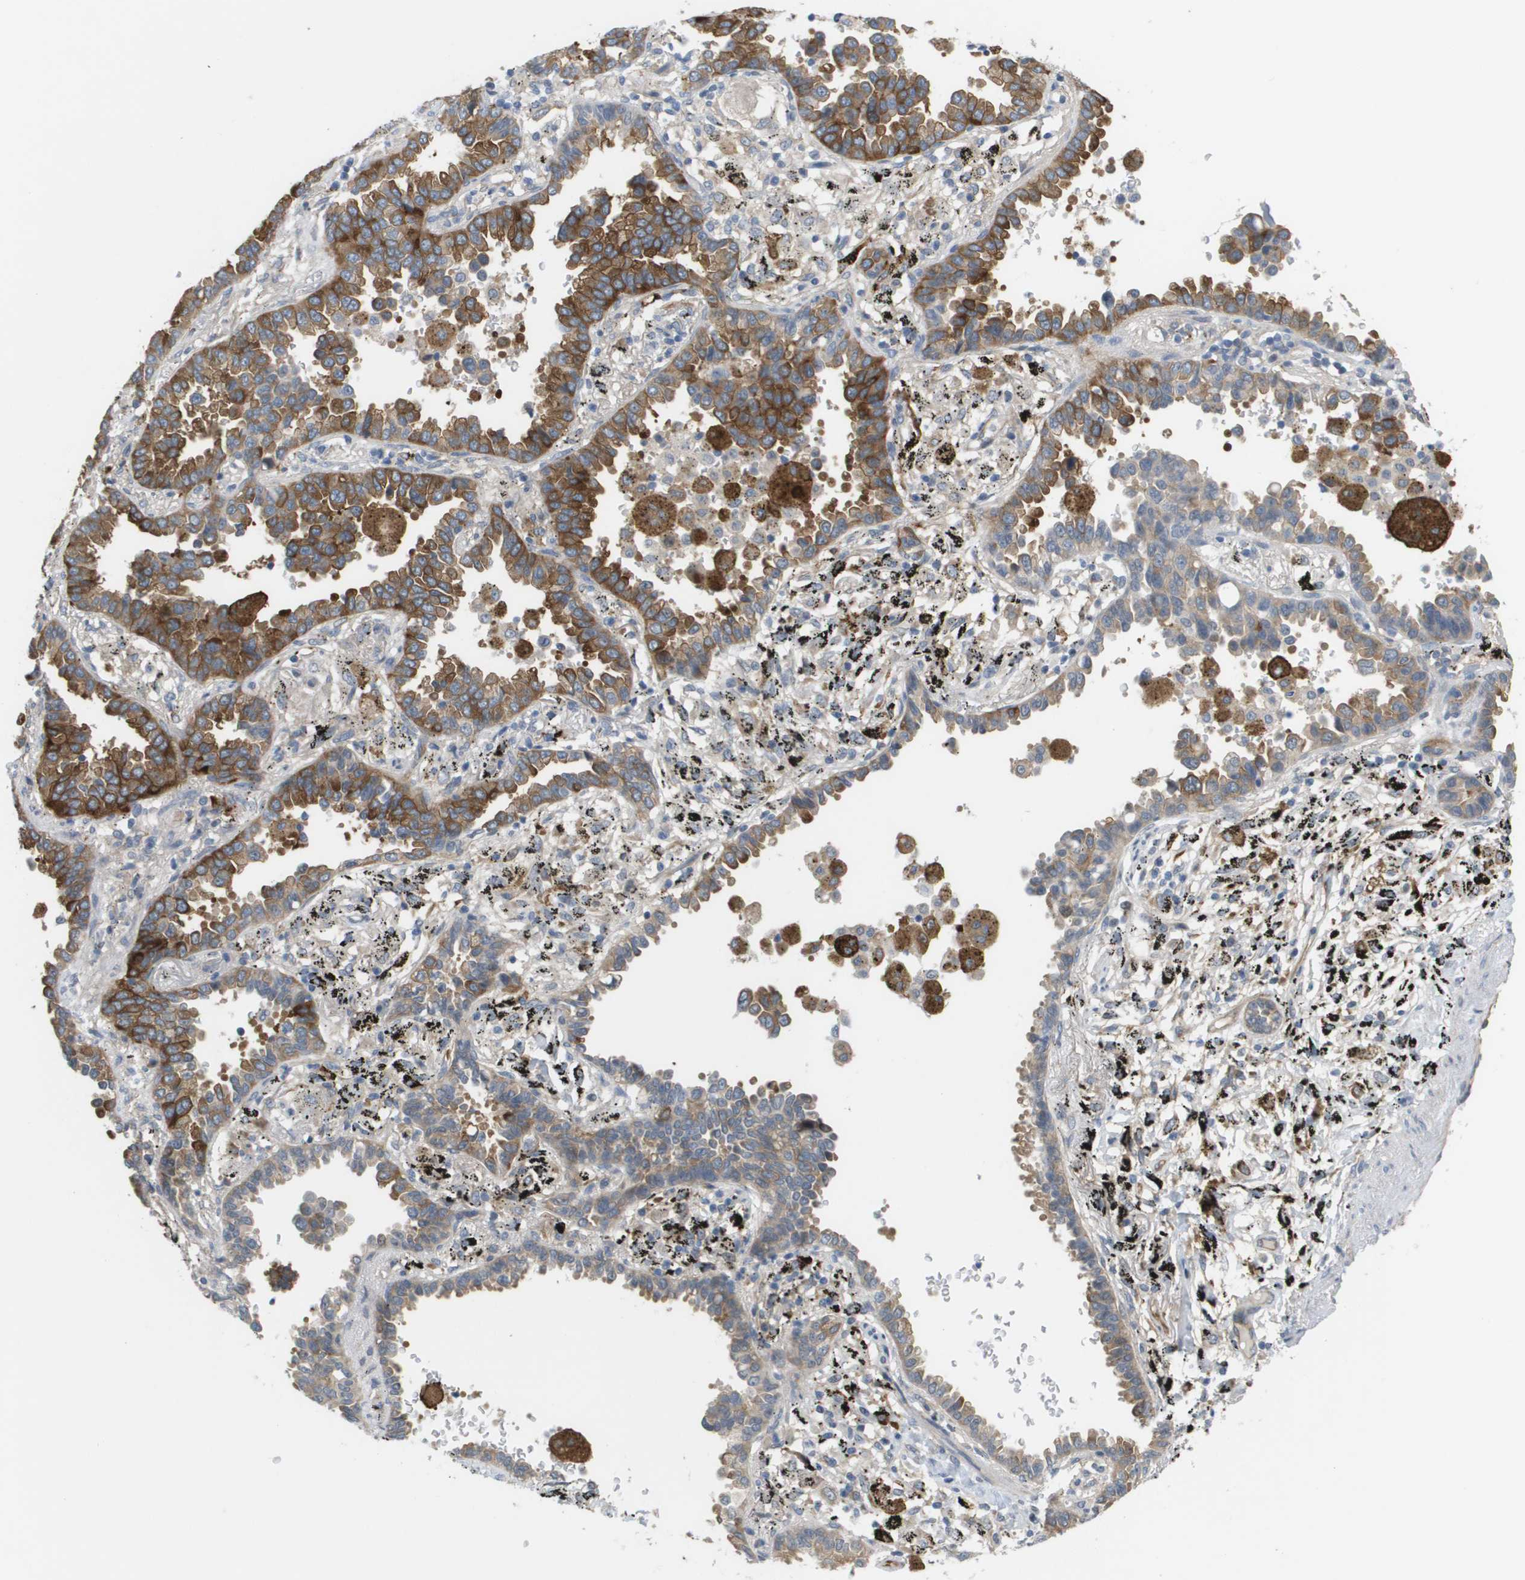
{"staining": {"intensity": "moderate", "quantity": "25%-75%", "location": "cytoplasmic/membranous"}, "tissue": "lung cancer", "cell_type": "Tumor cells", "image_type": "cancer", "snomed": [{"axis": "morphology", "description": "Normal tissue, NOS"}, {"axis": "morphology", "description": "Adenocarcinoma, NOS"}, {"axis": "topography", "description": "Lung"}], "caption": "Approximately 25%-75% of tumor cells in human lung adenocarcinoma demonstrate moderate cytoplasmic/membranous protein expression as visualized by brown immunohistochemical staining.", "gene": "MARCHF8", "patient": {"sex": "male", "age": 59}}